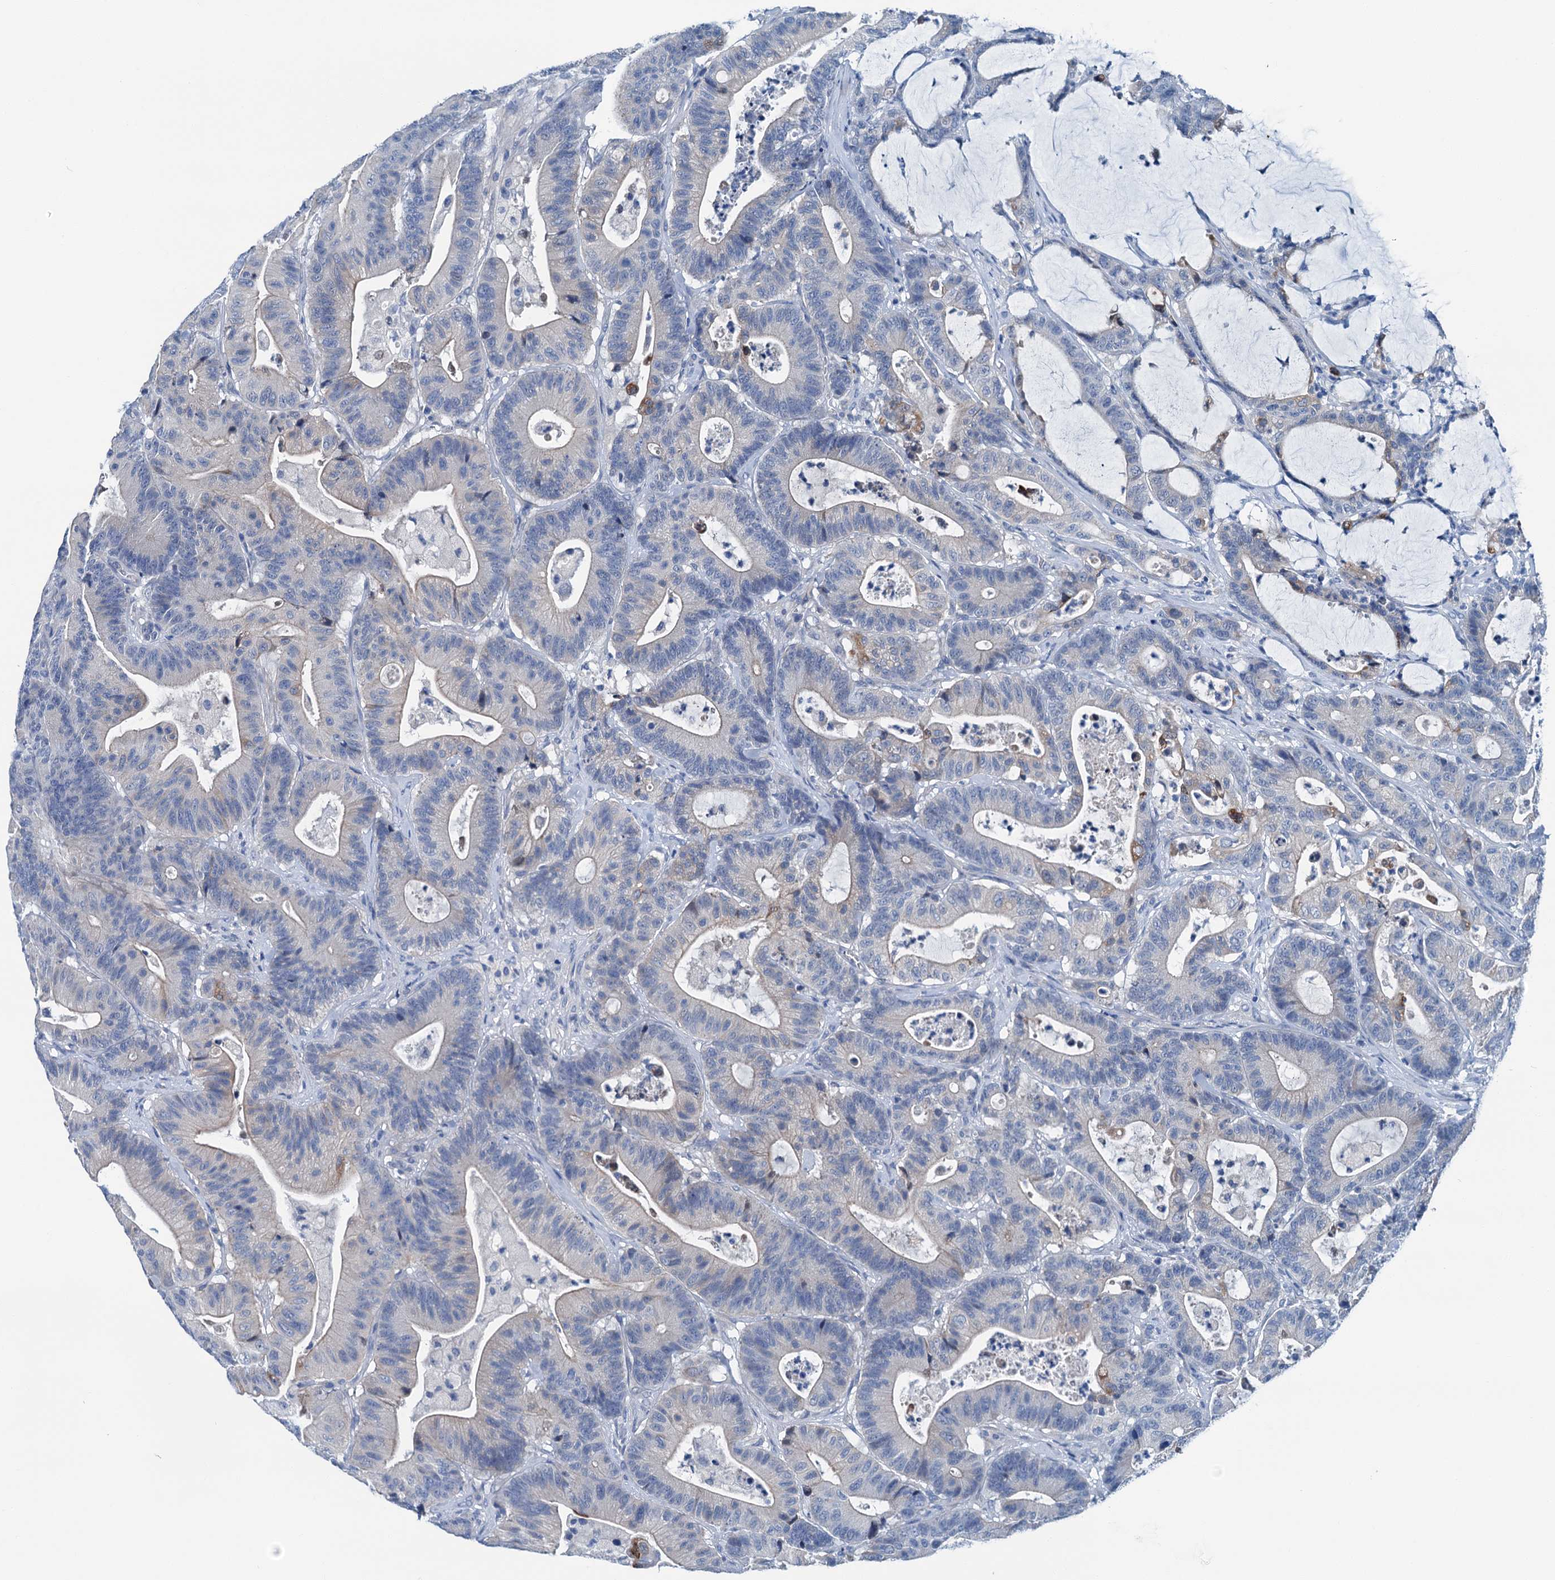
{"staining": {"intensity": "negative", "quantity": "none", "location": "none"}, "tissue": "colorectal cancer", "cell_type": "Tumor cells", "image_type": "cancer", "snomed": [{"axis": "morphology", "description": "Adenocarcinoma, NOS"}, {"axis": "topography", "description": "Colon"}], "caption": "DAB immunohistochemical staining of colorectal adenocarcinoma reveals no significant expression in tumor cells.", "gene": "KNDC1", "patient": {"sex": "female", "age": 84}}